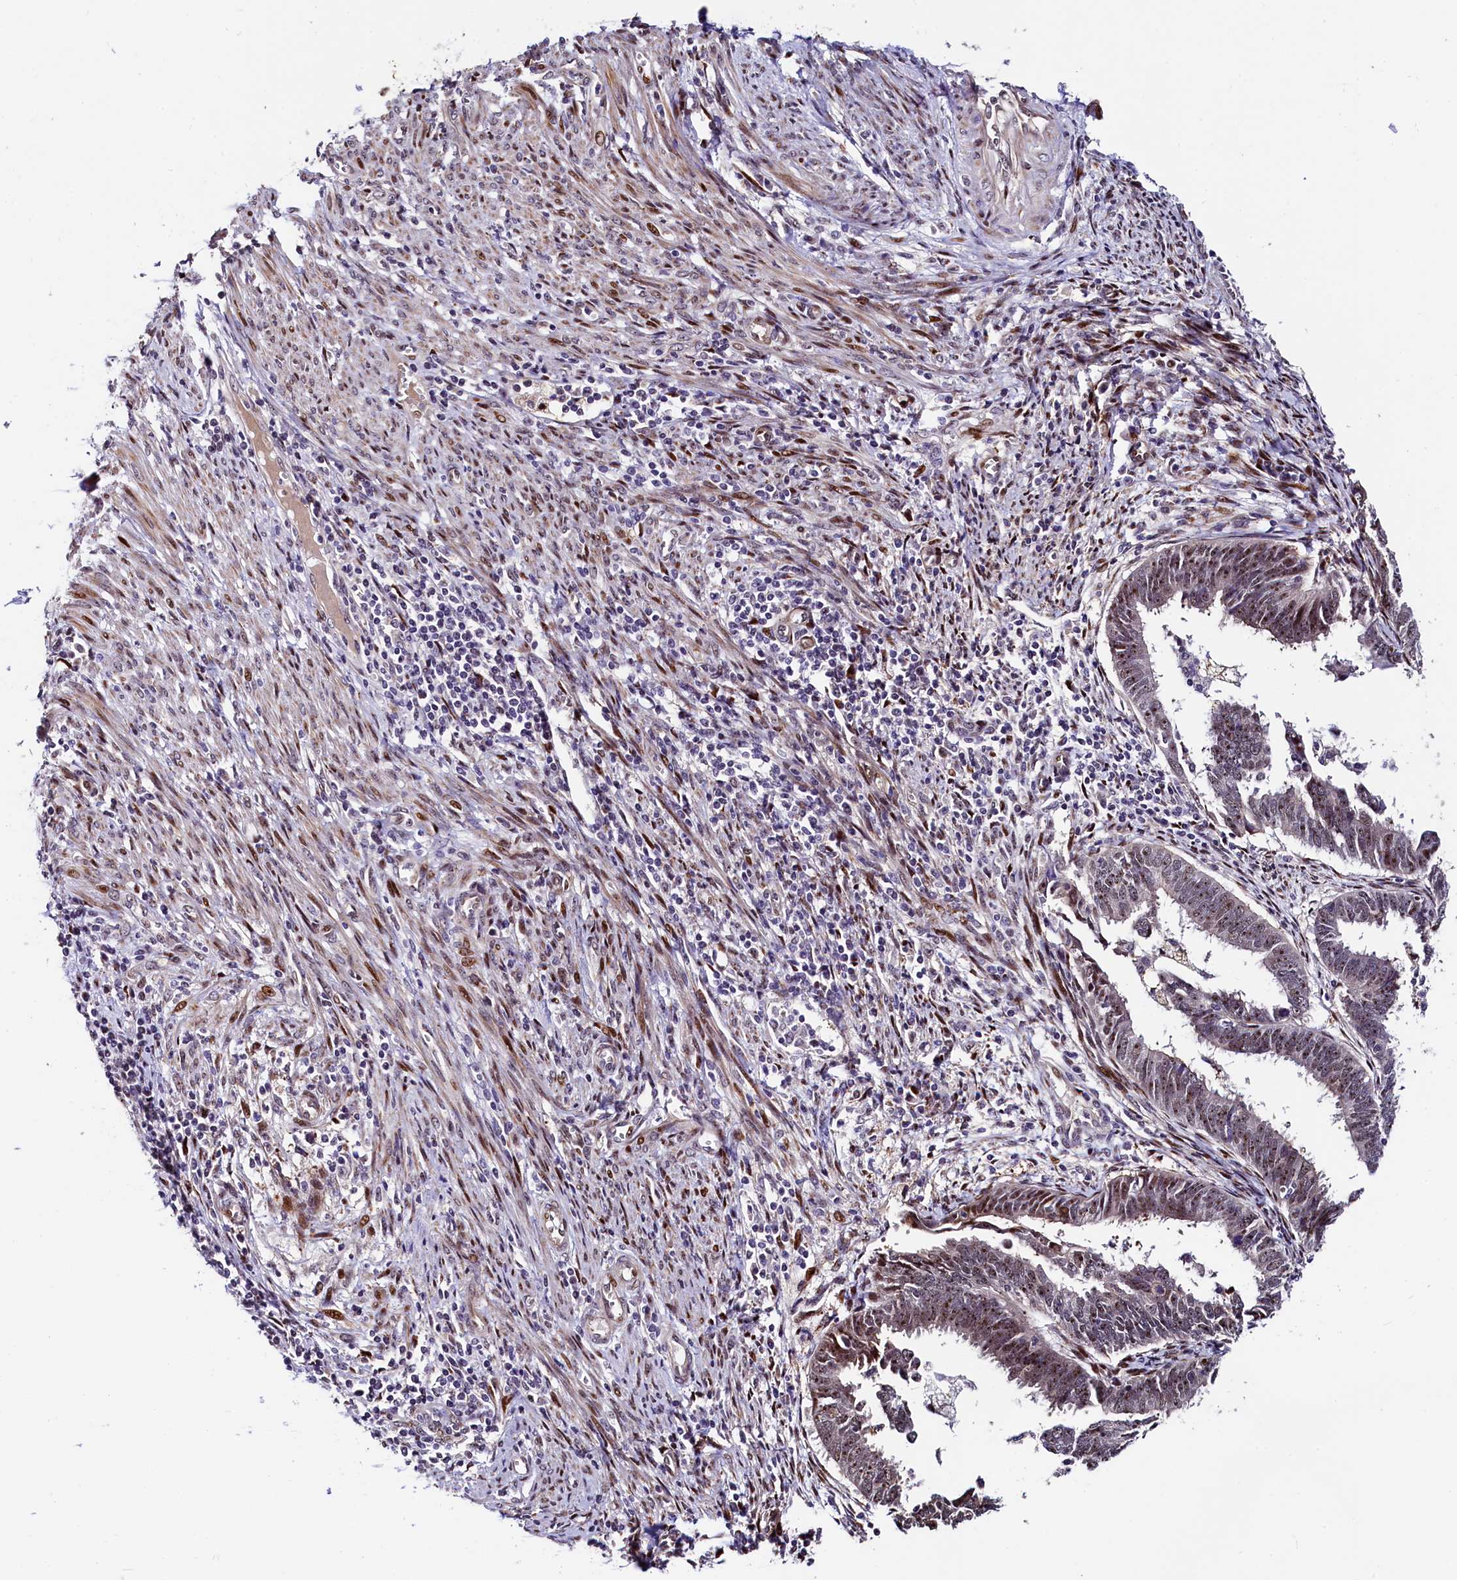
{"staining": {"intensity": "moderate", "quantity": "25%-75%", "location": "cytoplasmic/membranous,nuclear"}, "tissue": "endometrial cancer", "cell_type": "Tumor cells", "image_type": "cancer", "snomed": [{"axis": "morphology", "description": "Adenocarcinoma, NOS"}, {"axis": "topography", "description": "Endometrium"}], "caption": "Protein expression analysis of human endometrial cancer reveals moderate cytoplasmic/membranous and nuclear positivity in about 25%-75% of tumor cells.", "gene": "TRMT112", "patient": {"sex": "female", "age": 75}}